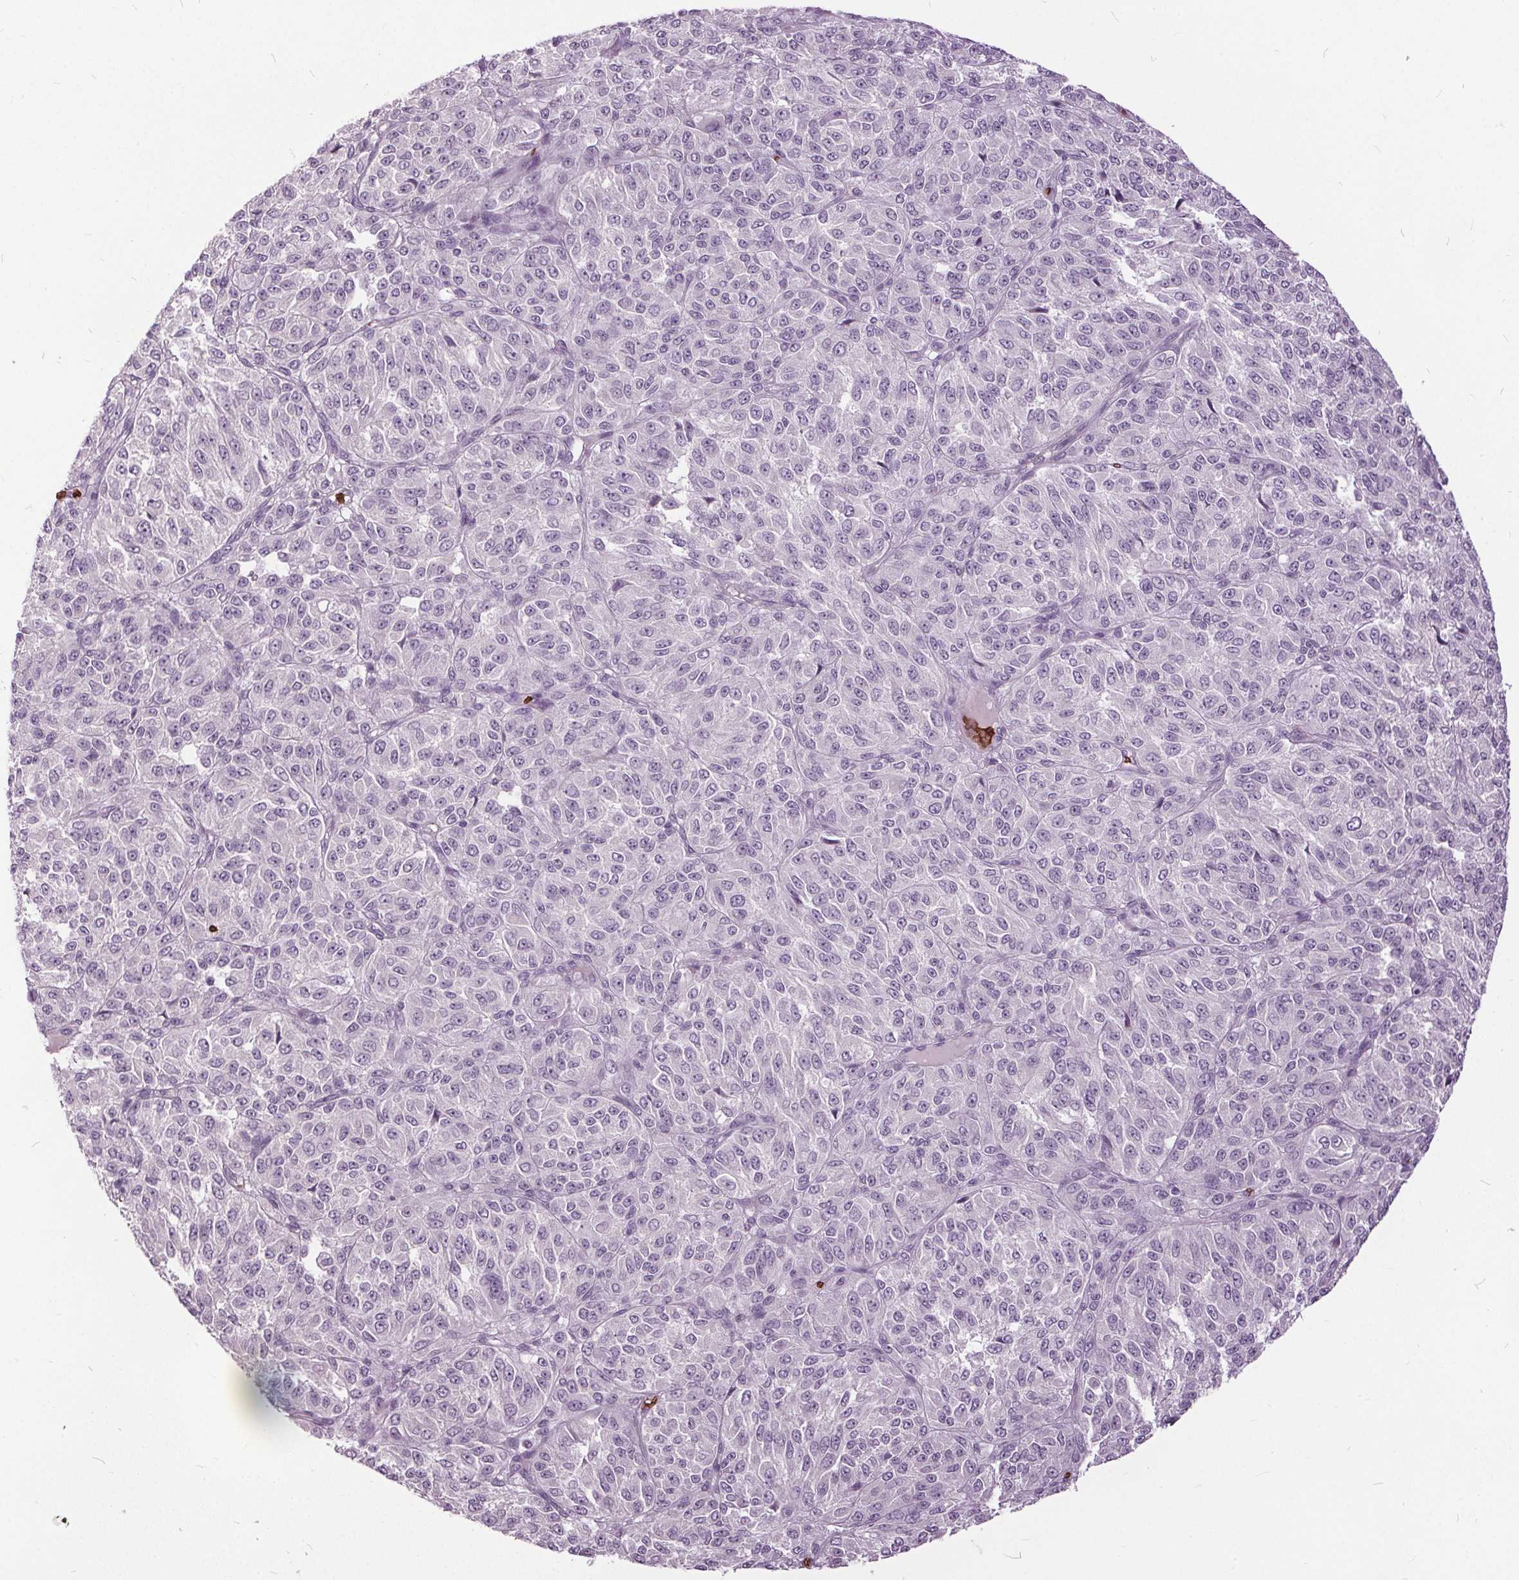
{"staining": {"intensity": "negative", "quantity": "none", "location": "none"}, "tissue": "melanoma", "cell_type": "Tumor cells", "image_type": "cancer", "snomed": [{"axis": "morphology", "description": "Malignant melanoma, Metastatic site"}, {"axis": "topography", "description": "Brain"}], "caption": "IHC of malignant melanoma (metastatic site) shows no positivity in tumor cells.", "gene": "SLC4A1", "patient": {"sex": "female", "age": 56}}